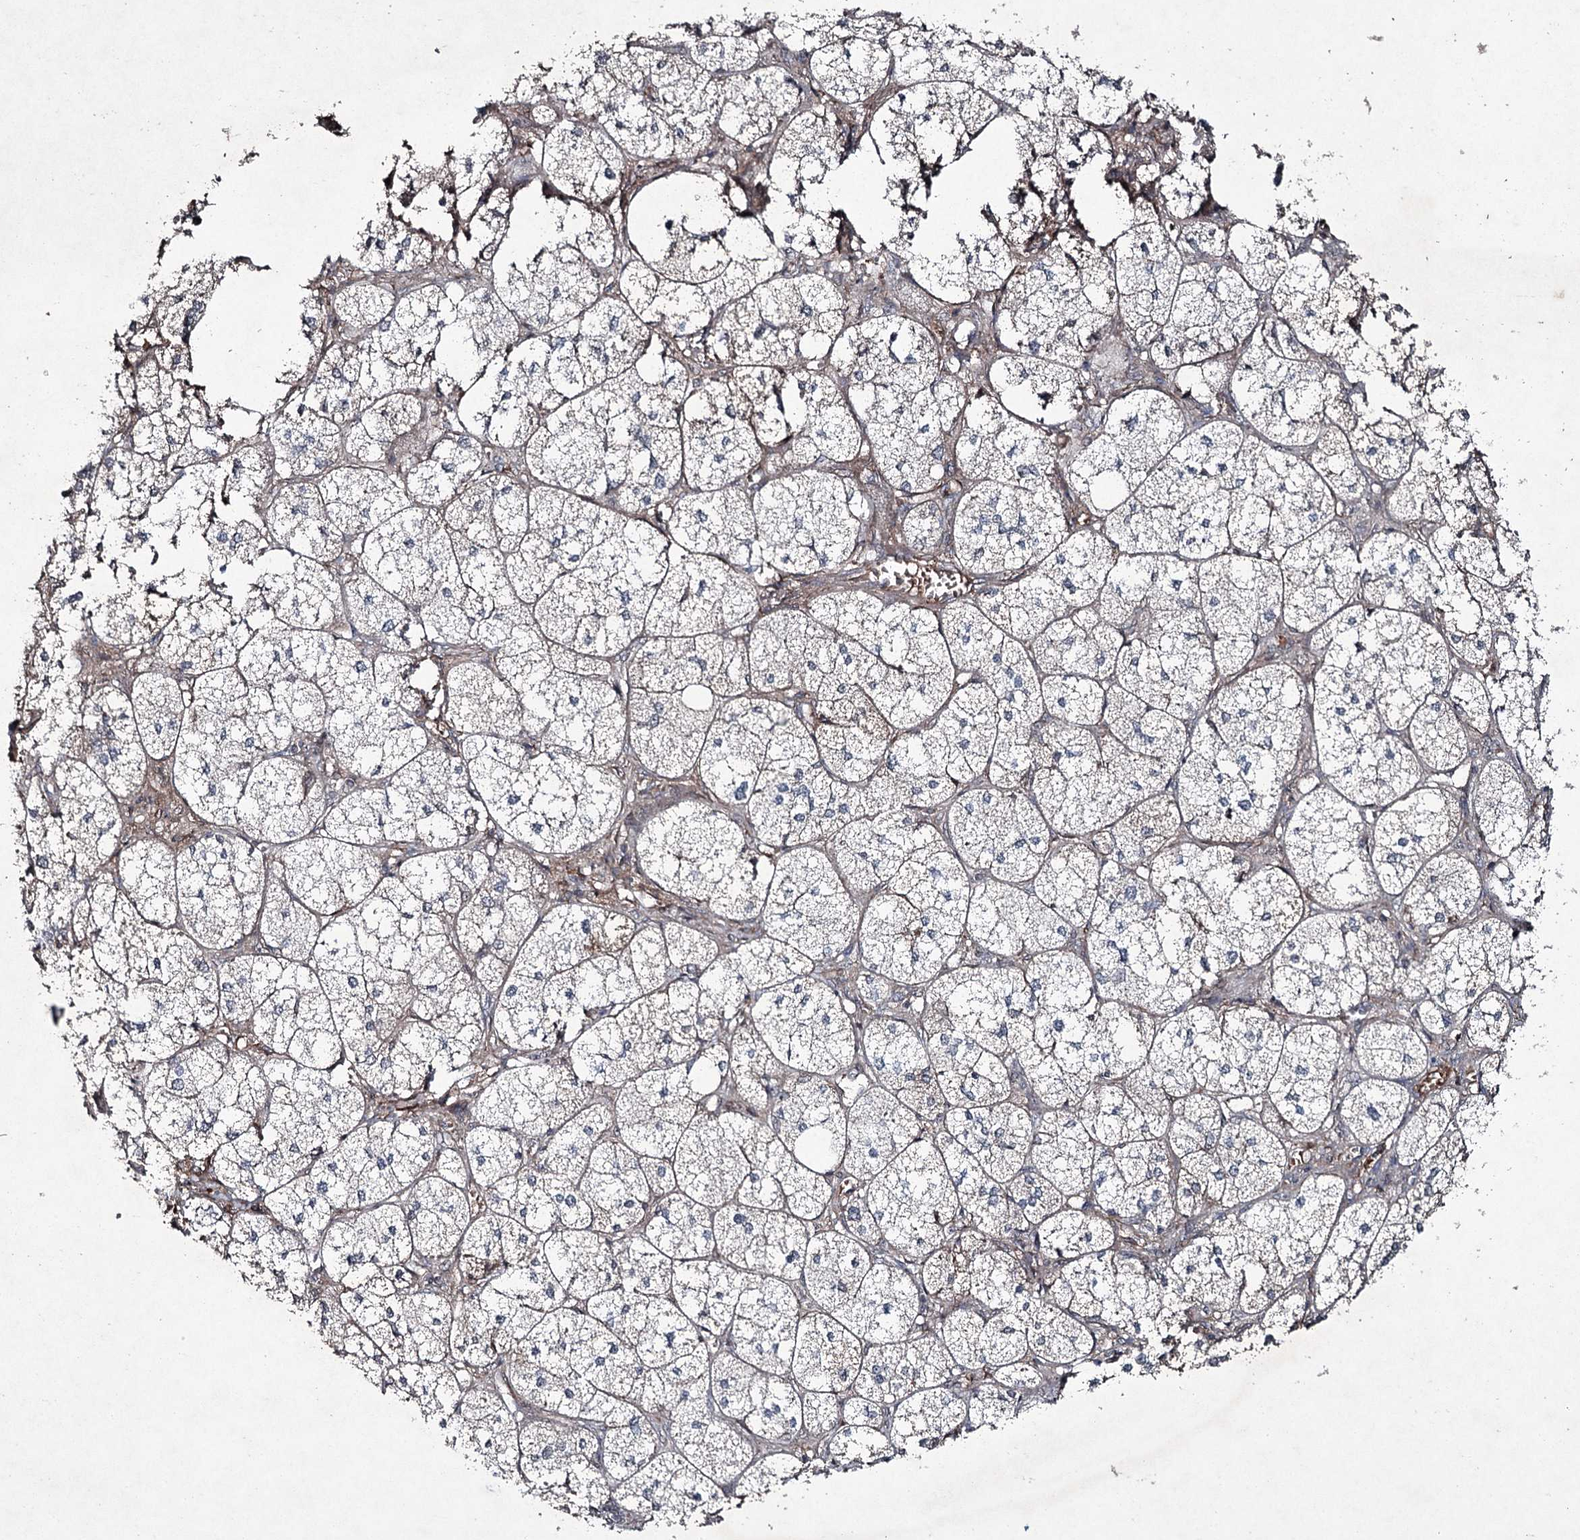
{"staining": {"intensity": "moderate", "quantity": "<25%", "location": "cytoplasmic/membranous"}, "tissue": "adrenal gland", "cell_type": "Glandular cells", "image_type": "normal", "snomed": [{"axis": "morphology", "description": "Normal tissue, NOS"}, {"axis": "topography", "description": "Adrenal gland"}], "caption": "Adrenal gland stained with a brown dye shows moderate cytoplasmic/membranous positive staining in approximately <25% of glandular cells.", "gene": "PGLYRP2", "patient": {"sex": "female", "age": 61}}